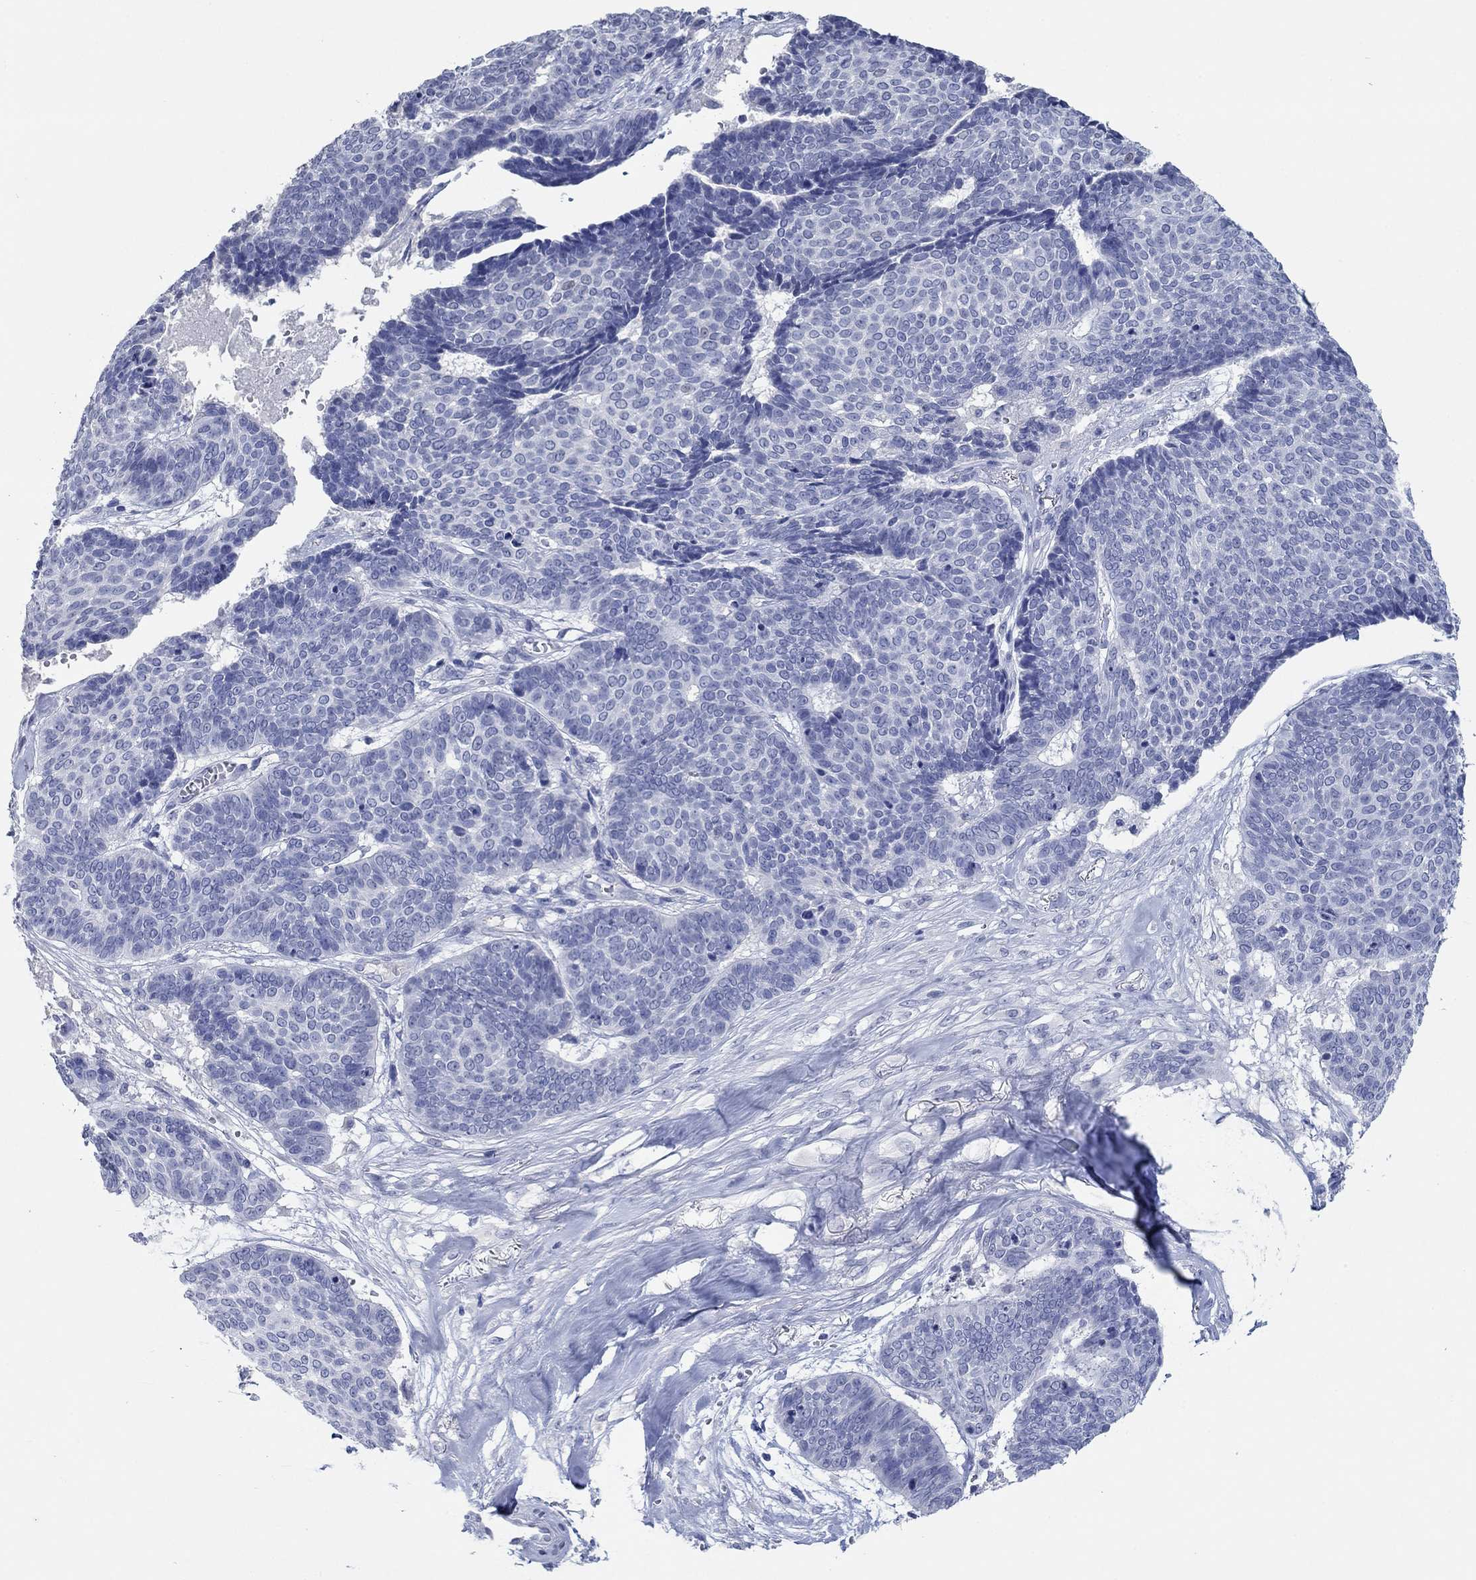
{"staining": {"intensity": "negative", "quantity": "none", "location": "none"}, "tissue": "skin cancer", "cell_type": "Tumor cells", "image_type": "cancer", "snomed": [{"axis": "morphology", "description": "Basal cell carcinoma"}, {"axis": "topography", "description": "Skin"}], "caption": "Immunohistochemistry (IHC) of basal cell carcinoma (skin) displays no staining in tumor cells.", "gene": "POU5F1", "patient": {"sex": "male", "age": 86}}